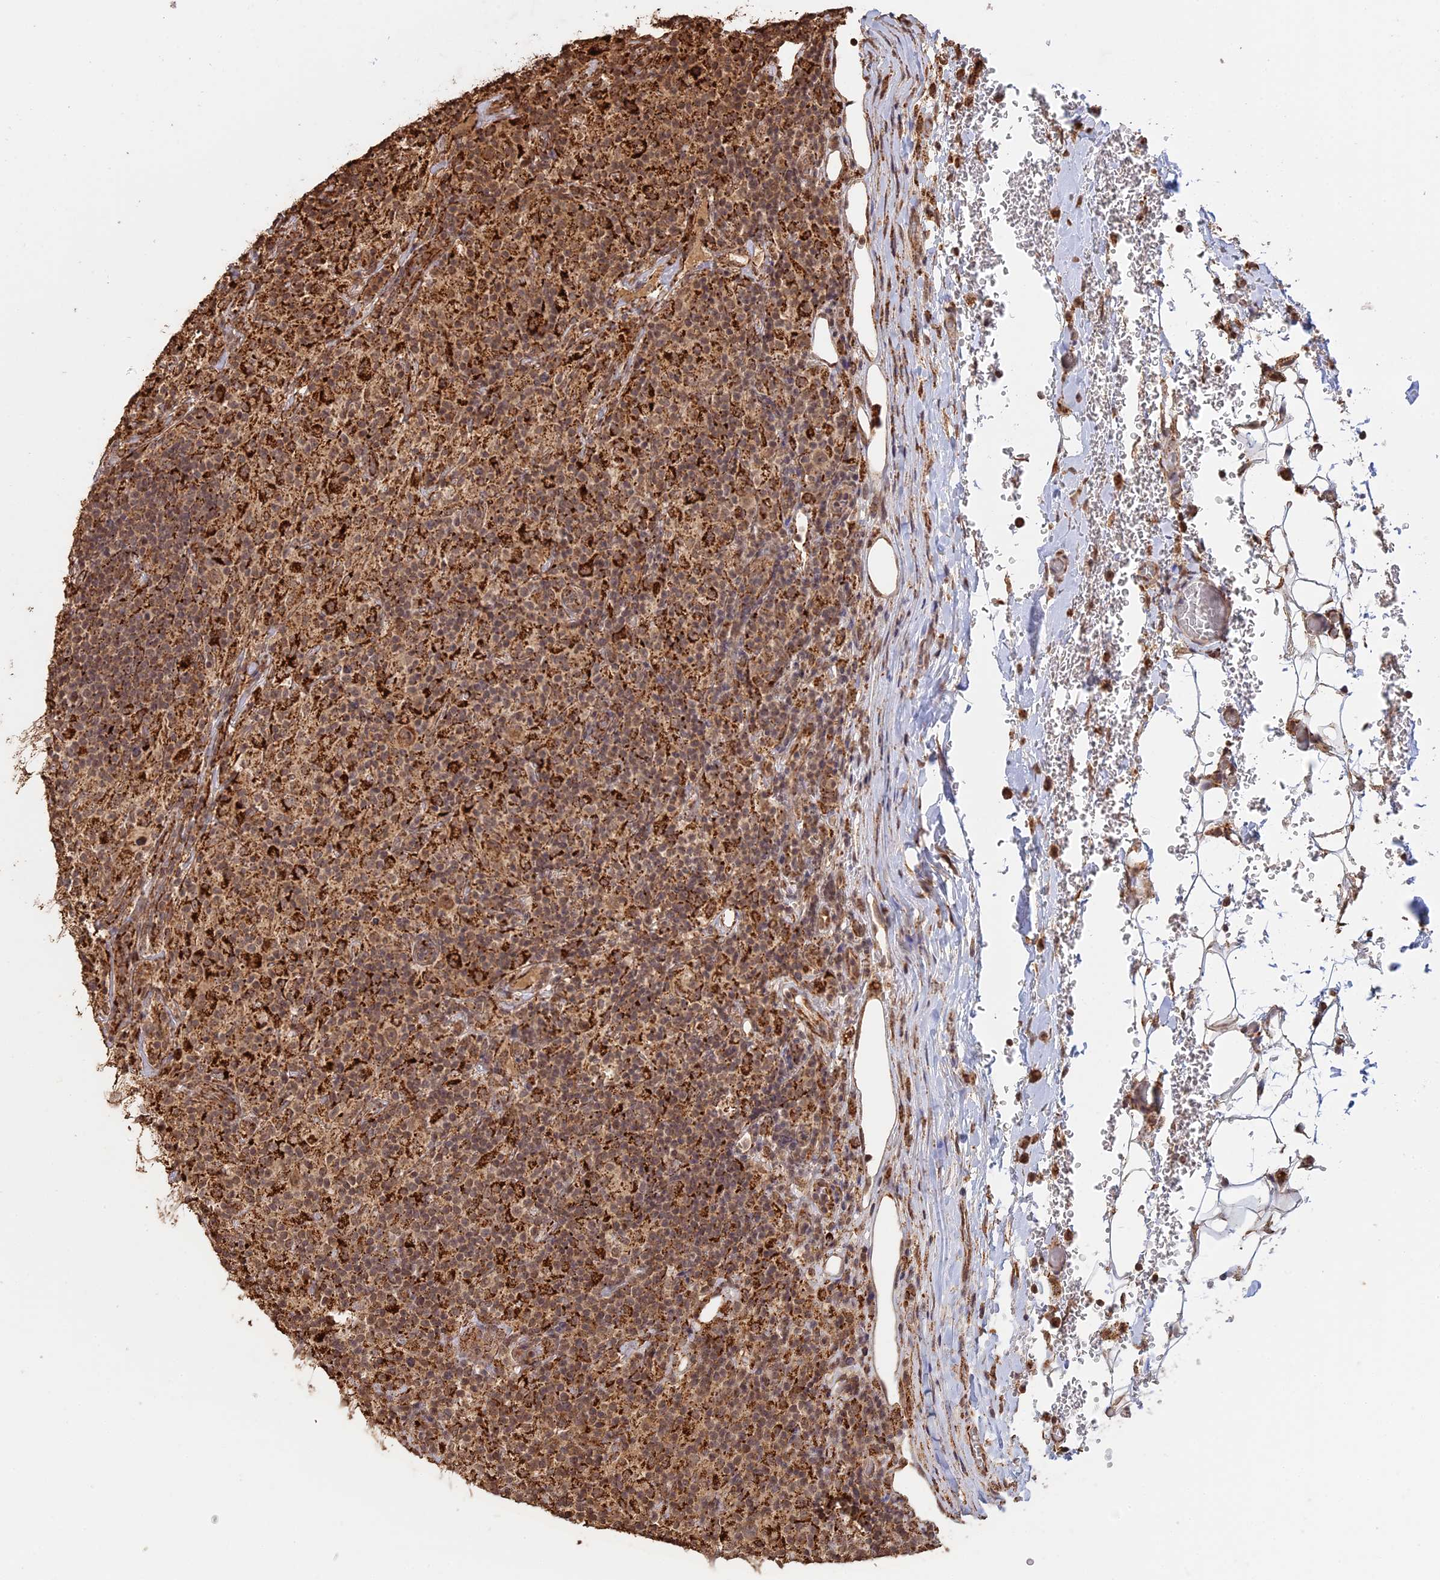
{"staining": {"intensity": "moderate", "quantity": ">75%", "location": "cytoplasmic/membranous"}, "tissue": "lymphoma", "cell_type": "Tumor cells", "image_type": "cancer", "snomed": [{"axis": "morphology", "description": "Hodgkin's disease, NOS"}, {"axis": "topography", "description": "Lymph node"}], "caption": "The histopathology image displays staining of Hodgkin's disease, revealing moderate cytoplasmic/membranous protein staining (brown color) within tumor cells.", "gene": "FAM210B", "patient": {"sex": "male", "age": 70}}